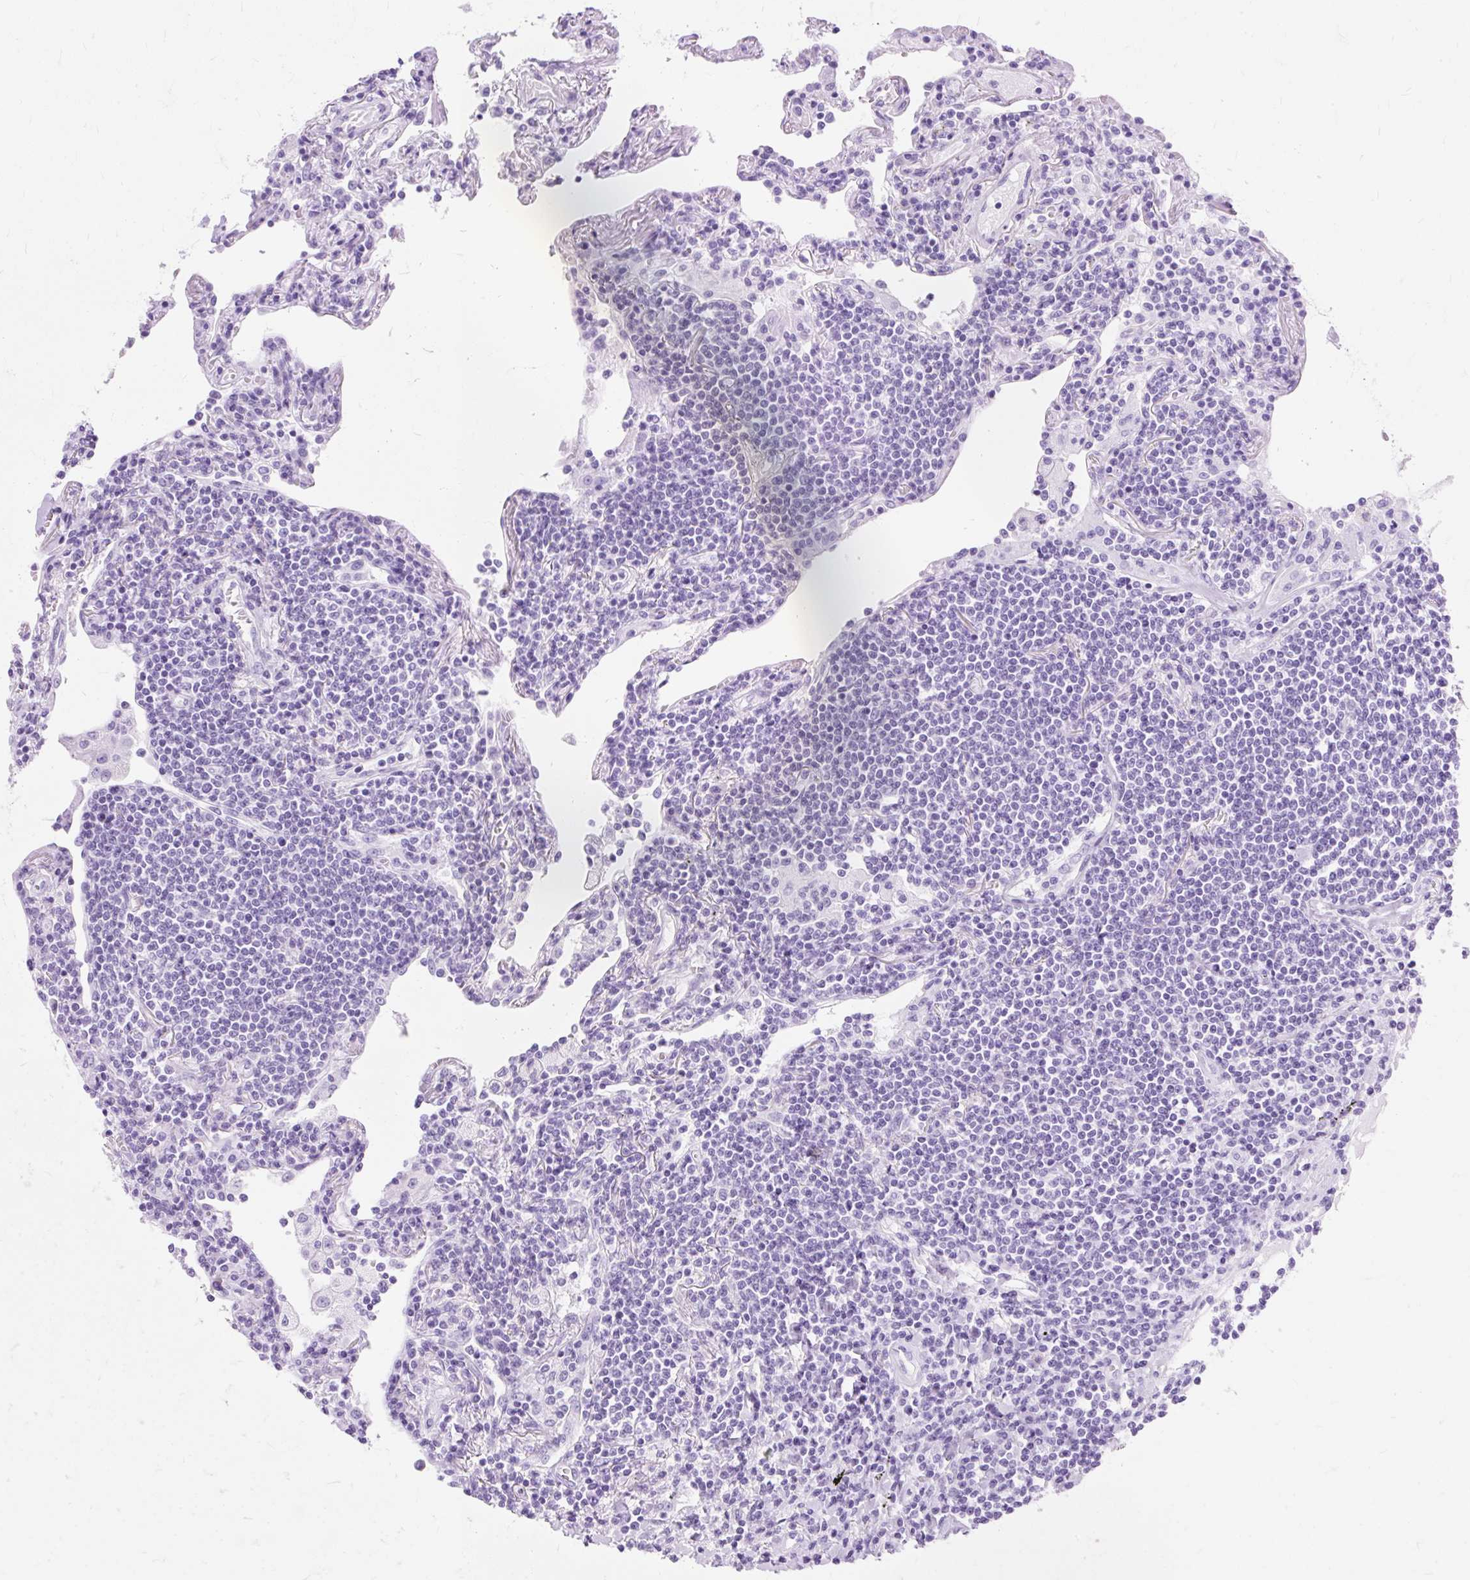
{"staining": {"intensity": "negative", "quantity": "none", "location": "none"}, "tissue": "lymphoma", "cell_type": "Tumor cells", "image_type": "cancer", "snomed": [{"axis": "morphology", "description": "Malignant lymphoma, non-Hodgkin's type, Low grade"}, {"axis": "topography", "description": "Lung"}], "caption": "Lymphoma was stained to show a protein in brown. There is no significant positivity in tumor cells.", "gene": "MBP", "patient": {"sex": "female", "age": 71}}